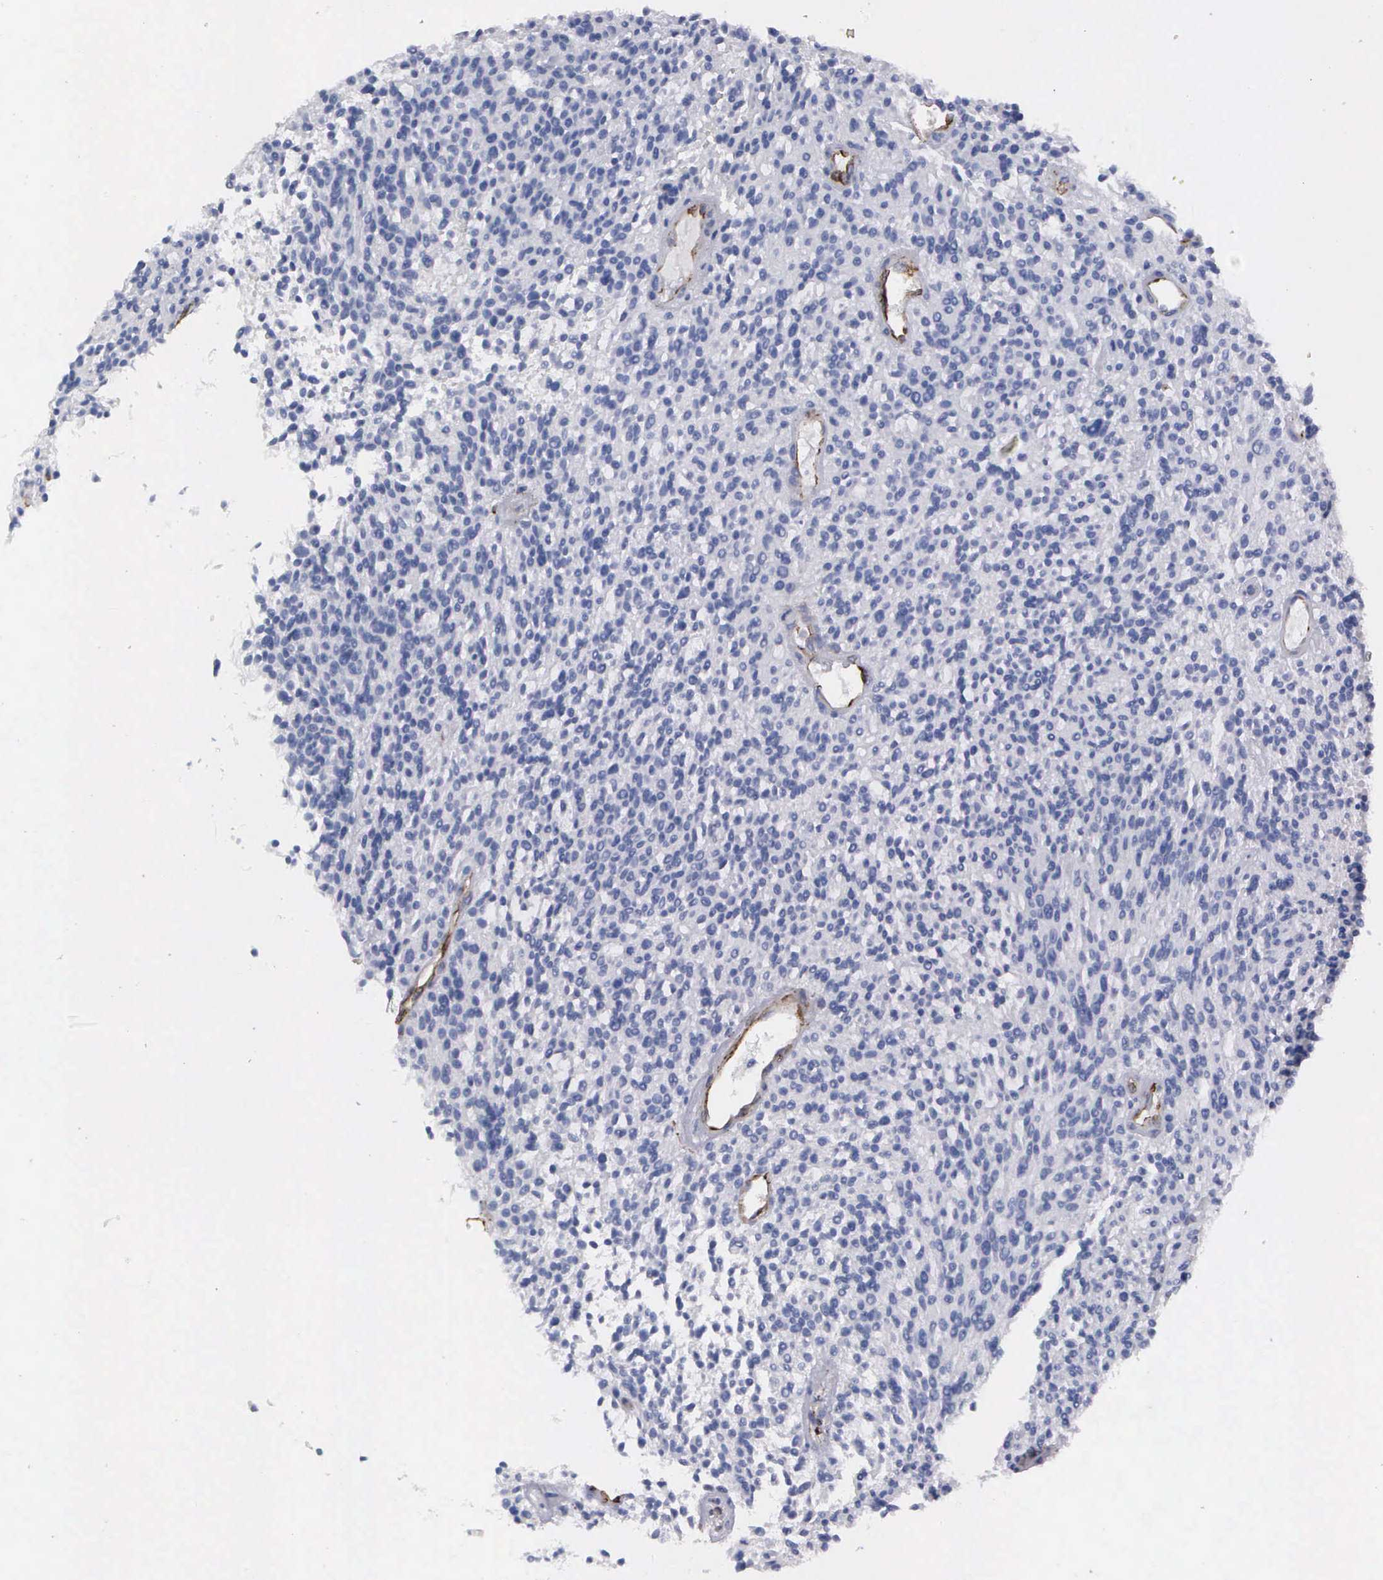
{"staining": {"intensity": "negative", "quantity": "none", "location": "none"}, "tissue": "glioma", "cell_type": "Tumor cells", "image_type": "cancer", "snomed": [{"axis": "morphology", "description": "Glioma, malignant, High grade"}, {"axis": "topography", "description": "Brain"}], "caption": "Image shows no significant protein expression in tumor cells of glioma.", "gene": "MAGEB10", "patient": {"sex": "female", "age": 13}}